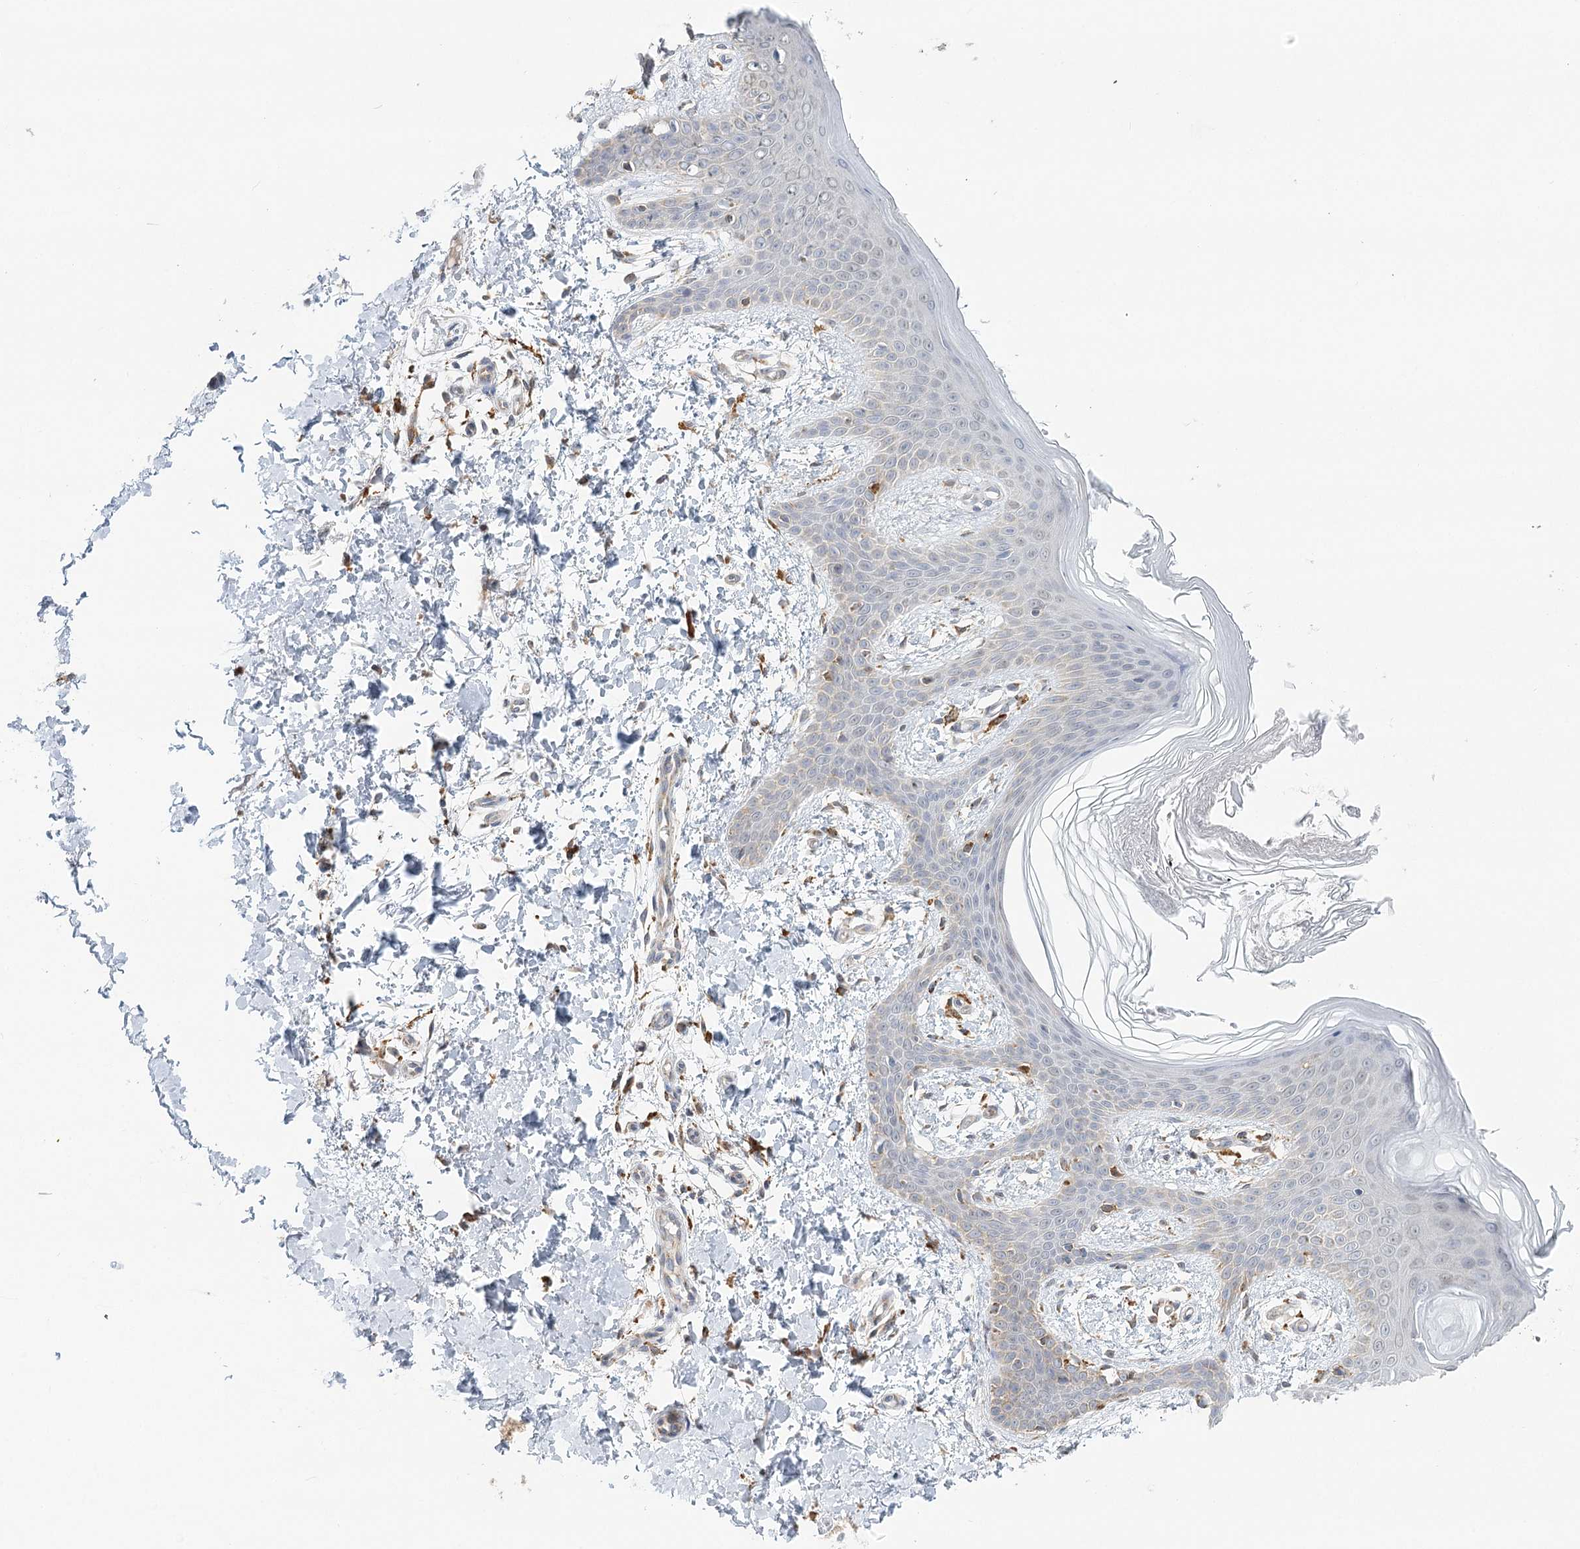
{"staining": {"intensity": "moderate", "quantity": ">75%", "location": "cytoplasmic/membranous"}, "tissue": "skin", "cell_type": "Fibroblasts", "image_type": "normal", "snomed": [{"axis": "morphology", "description": "Normal tissue, NOS"}, {"axis": "topography", "description": "Skin"}], "caption": "This photomicrograph shows immunohistochemistry (IHC) staining of unremarkable skin, with medium moderate cytoplasmic/membranous staining in approximately >75% of fibroblasts.", "gene": "TAS1R1", "patient": {"sex": "male", "age": 36}}